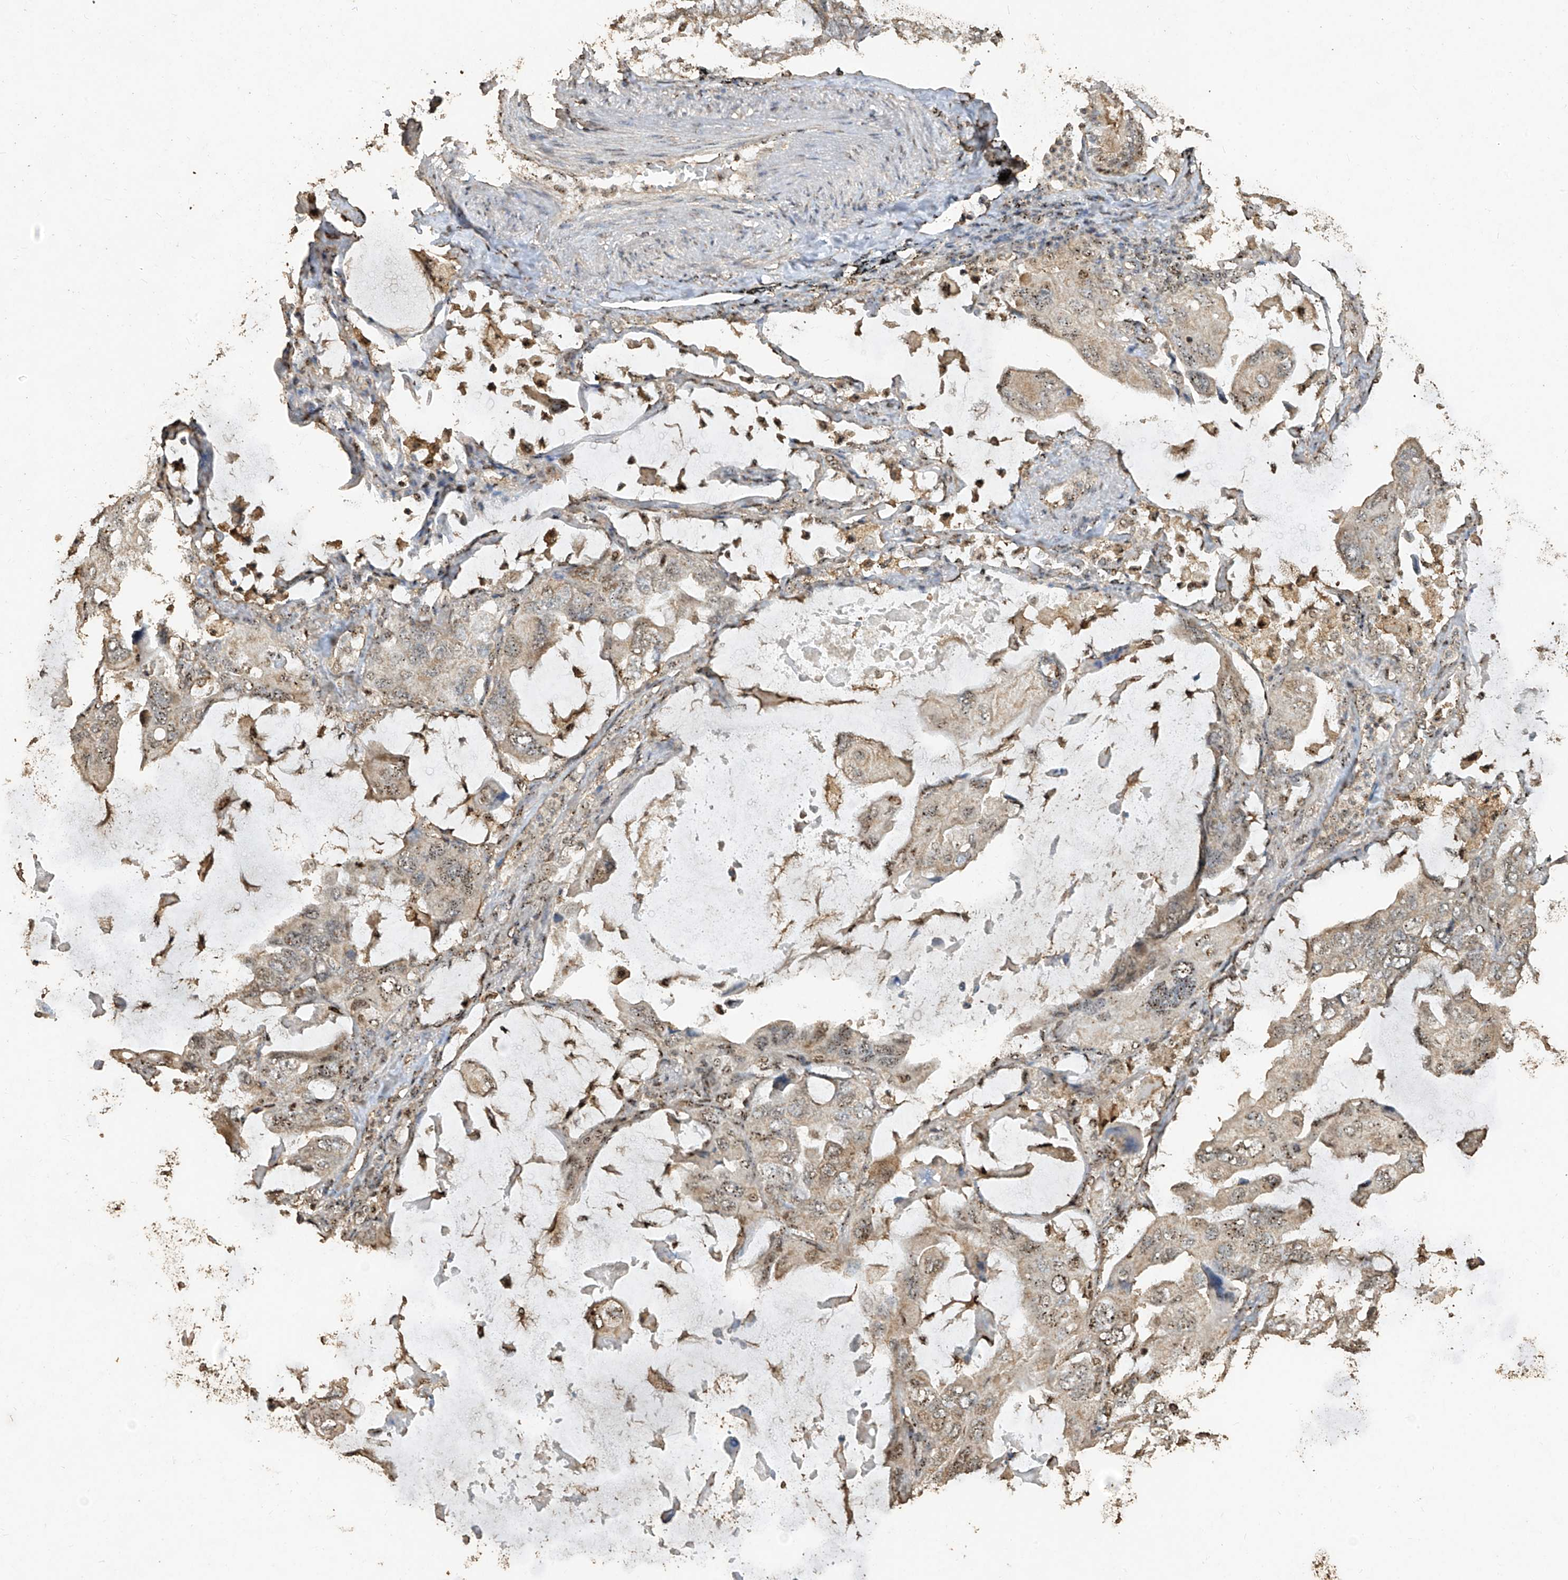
{"staining": {"intensity": "moderate", "quantity": "25%-75%", "location": "nuclear"}, "tissue": "lung cancer", "cell_type": "Tumor cells", "image_type": "cancer", "snomed": [{"axis": "morphology", "description": "Squamous cell carcinoma, NOS"}, {"axis": "topography", "description": "Lung"}], "caption": "High-power microscopy captured an immunohistochemistry (IHC) photomicrograph of squamous cell carcinoma (lung), revealing moderate nuclear positivity in about 25%-75% of tumor cells.", "gene": "ERBB3", "patient": {"sex": "female", "age": 73}}